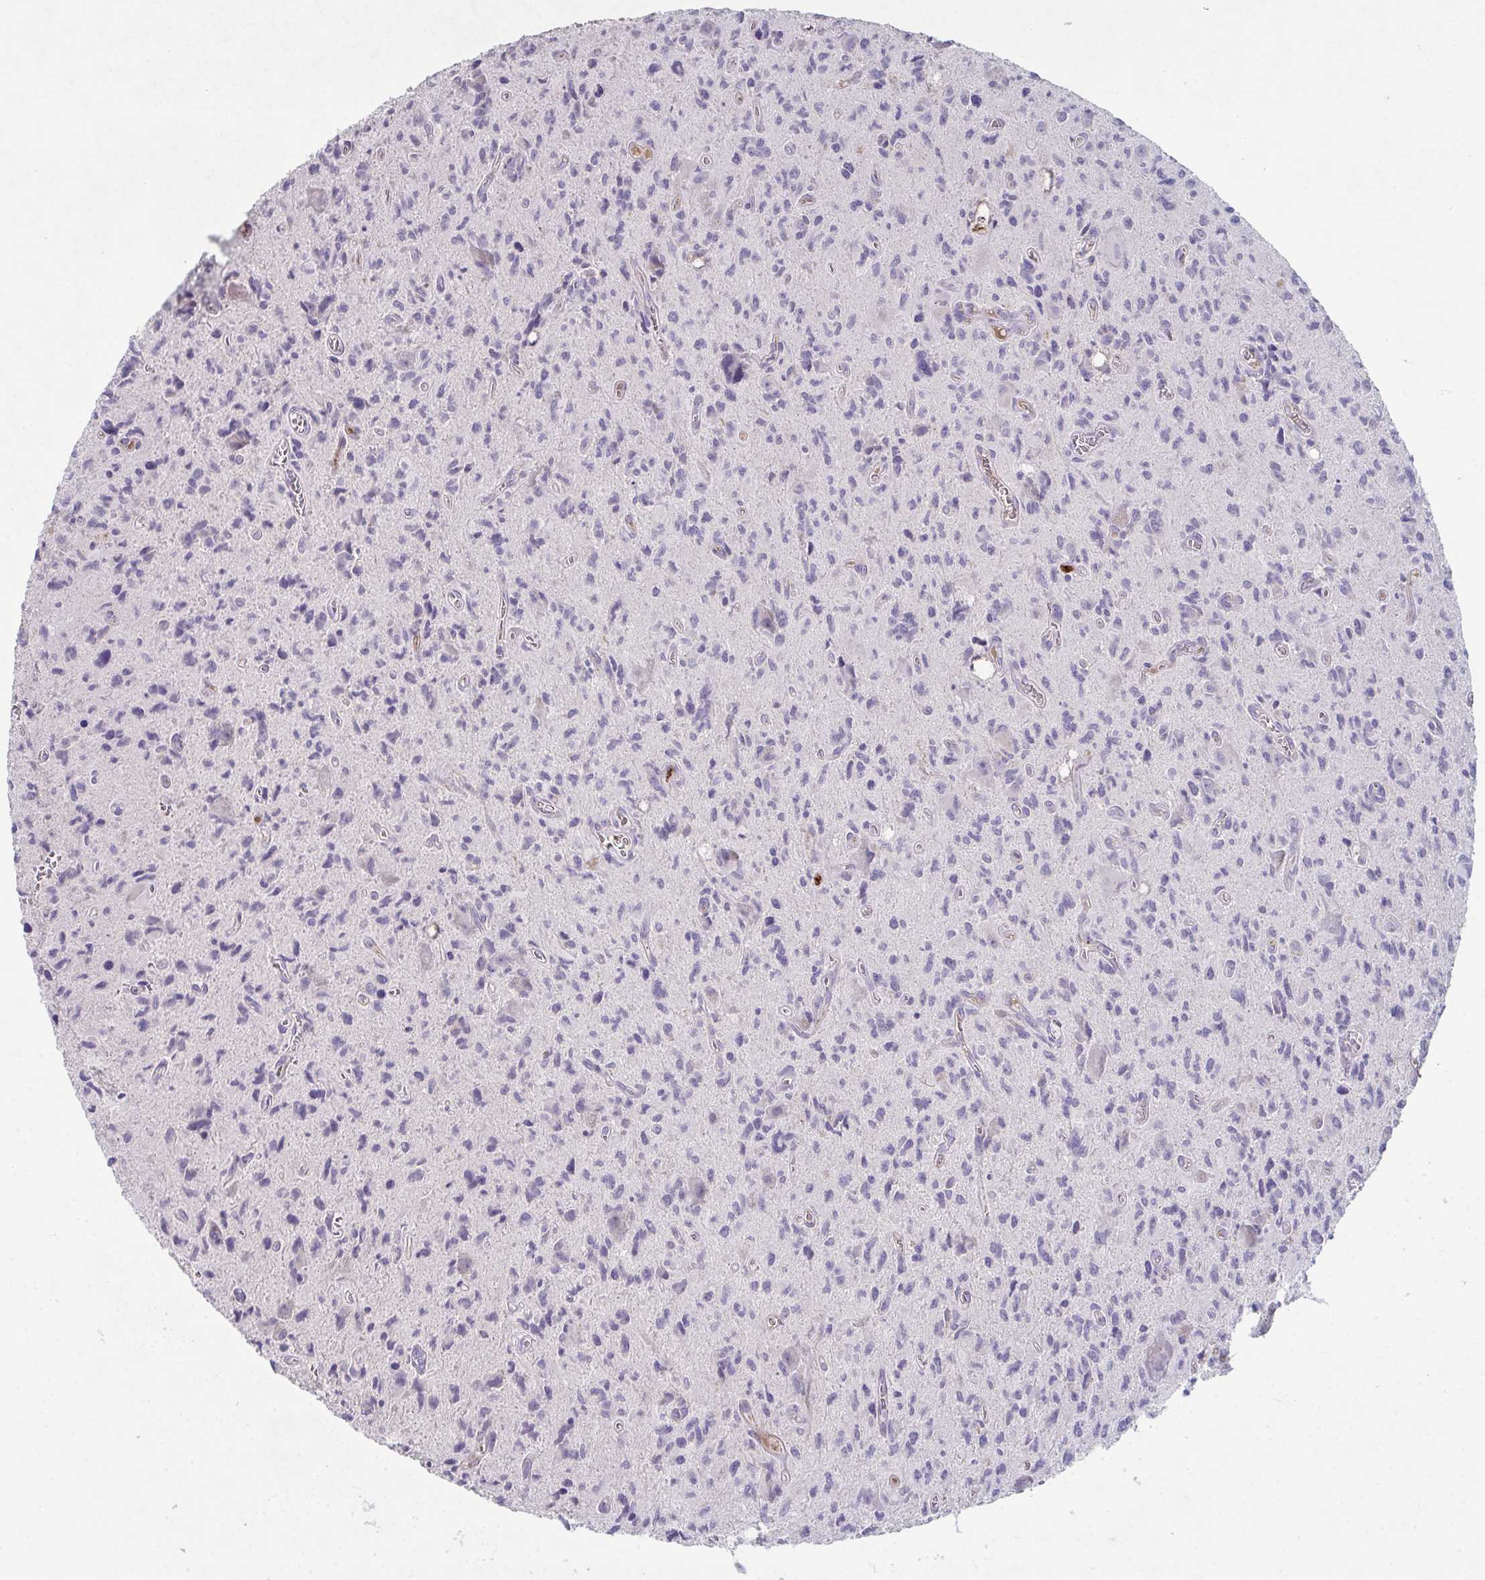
{"staining": {"intensity": "negative", "quantity": "none", "location": "none"}, "tissue": "glioma", "cell_type": "Tumor cells", "image_type": "cancer", "snomed": [{"axis": "morphology", "description": "Glioma, malignant, High grade"}, {"axis": "topography", "description": "Brain"}], "caption": "Photomicrograph shows no protein expression in tumor cells of glioma tissue.", "gene": "ADAM21", "patient": {"sex": "male", "age": 76}}